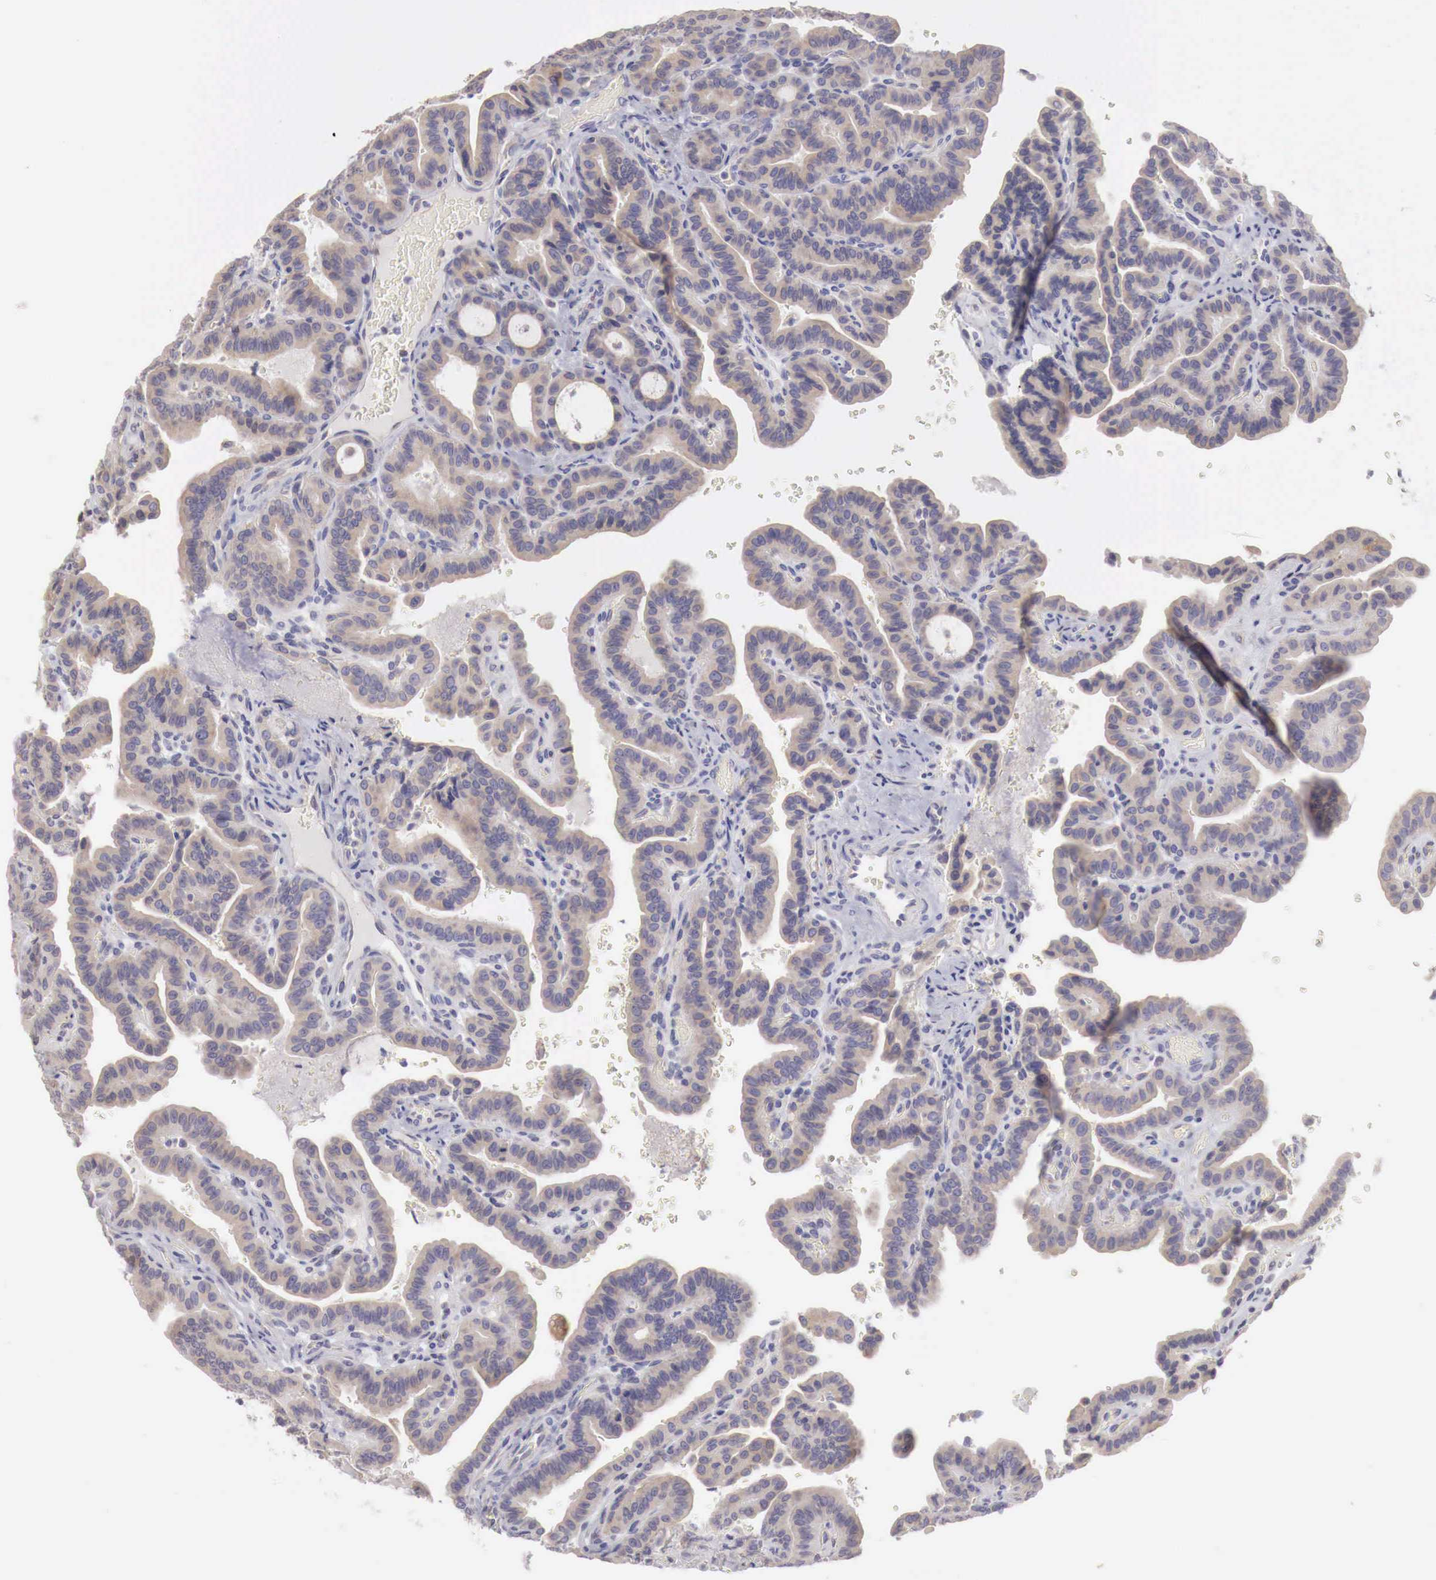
{"staining": {"intensity": "weak", "quantity": ">75%", "location": "cytoplasmic/membranous"}, "tissue": "thyroid cancer", "cell_type": "Tumor cells", "image_type": "cancer", "snomed": [{"axis": "morphology", "description": "Papillary adenocarcinoma, NOS"}, {"axis": "topography", "description": "Thyroid gland"}], "caption": "Weak cytoplasmic/membranous positivity for a protein is identified in about >75% of tumor cells of thyroid cancer using immunohistochemistry (IHC).", "gene": "NSDHL", "patient": {"sex": "male", "age": 87}}